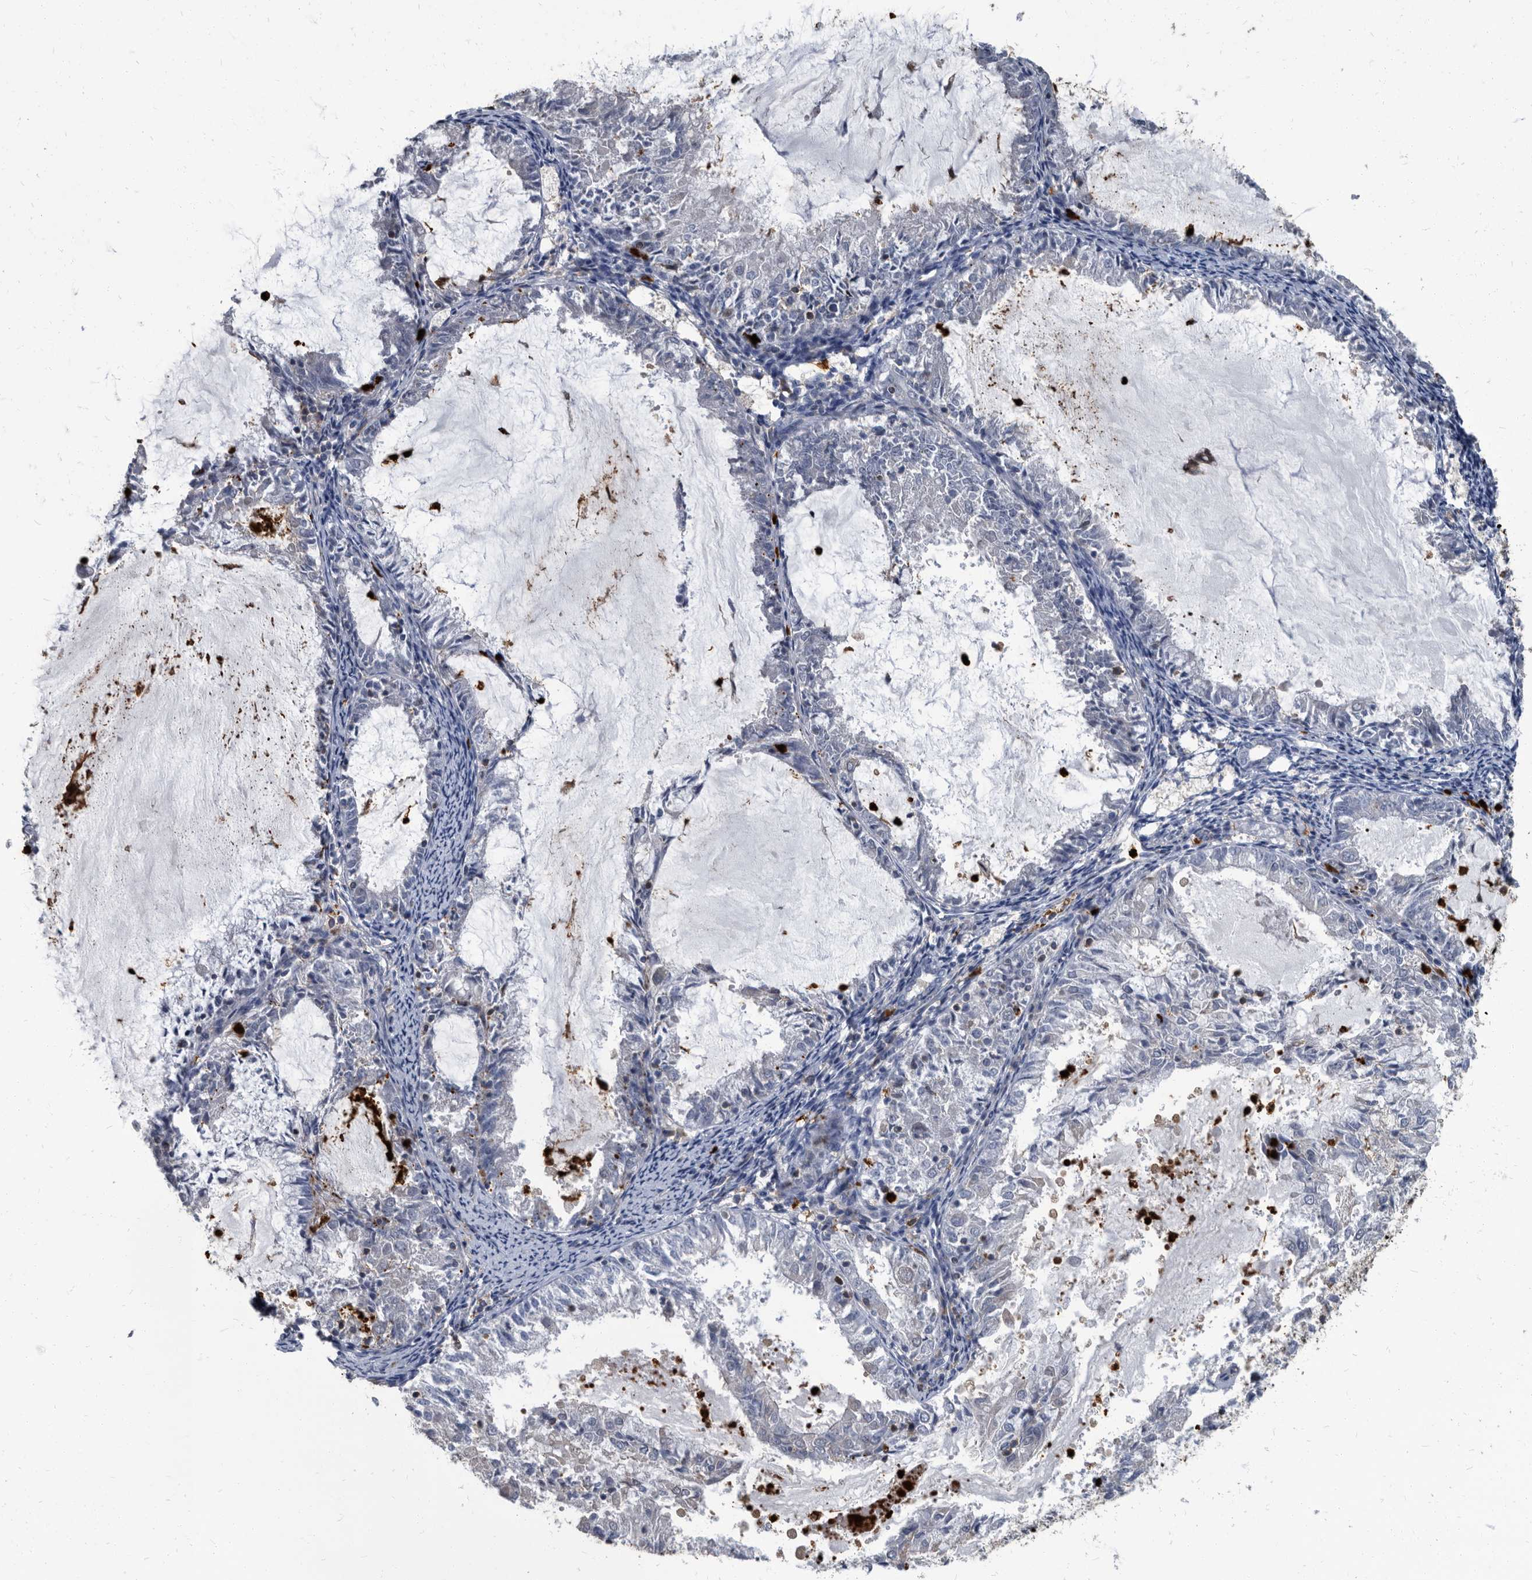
{"staining": {"intensity": "negative", "quantity": "none", "location": "none"}, "tissue": "endometrial cancer", "cell_type": "Tumor cells", "image_type": "cancer", "snomed": [{"axis": "morphology", "description": "Adenocarcinoma, NOS"}, {"axis": "topography", "description": "Endometrium"}], "caption": "This is an immunohistochemistry (IHC) micrograph of endometrial cancer (adenocarcinoma). There is no expression in tumor cells.", "gene": "CDV3", "patient": {"sex": "female", "age": 57}}